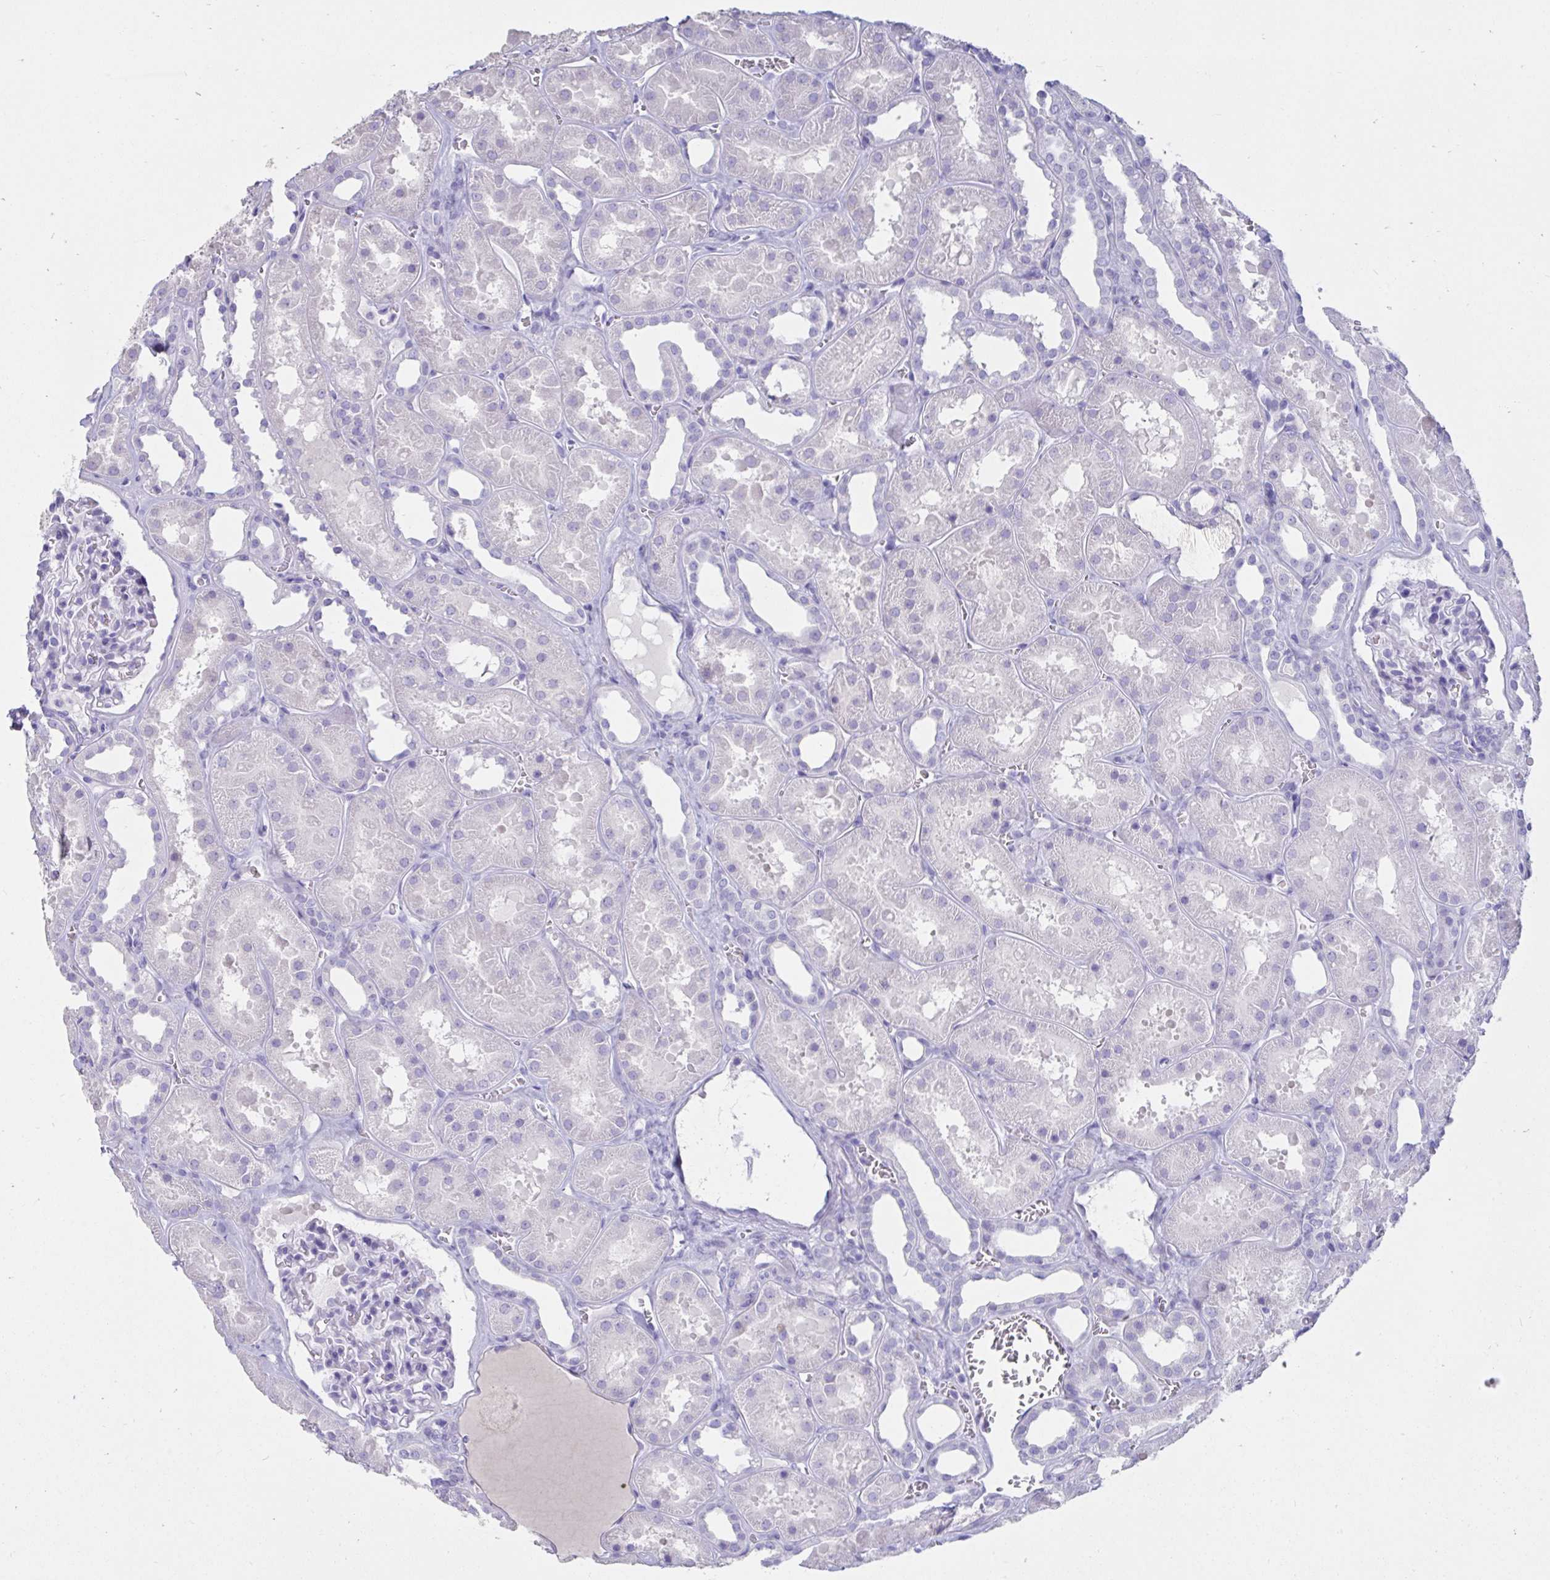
{"staining": {"intensity": "negative", "quantity": "none", "location": "none"}, "tissue": "kidney", "cell_type": "Cells in glomeruli", "image_type": "normal", "snomed": [{"axis": "morphology", "description": "Normal tissue, NOS"}, {"axis": "topography", "description": "Kidney"}], "caption": "Immunohistochemistry histopathology image of unremarkable human kidney stained for a protein (brown), which shows no expression in cells in glomeruli.", "gene": "TNNC1", "patient": {"sex": "female", "age": 41}}